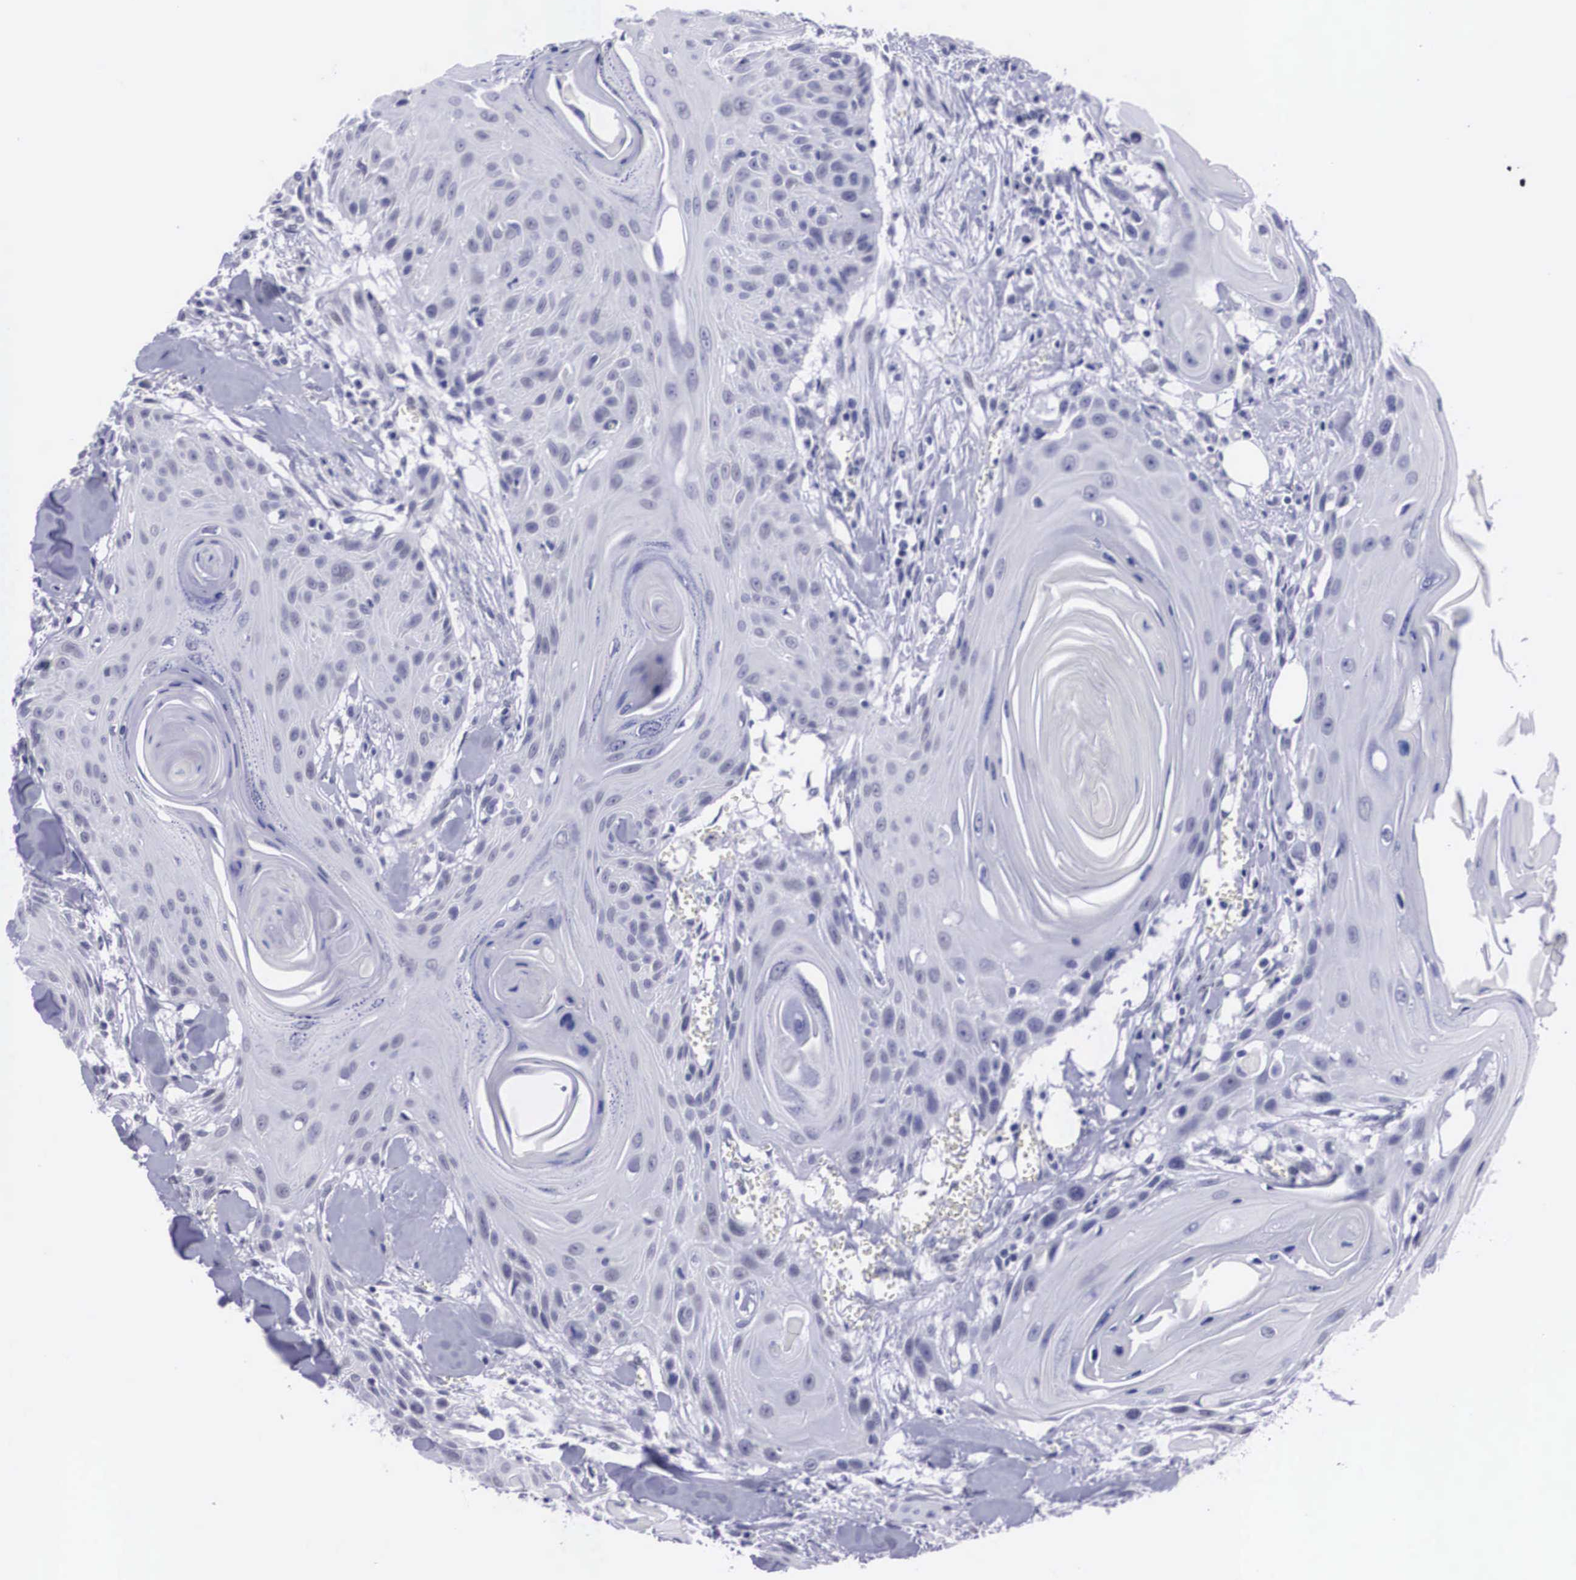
{"staining": {"intensity": "negative", "quantity": "none", "location": "none"}, "tissue": "head and neck cancer", "cell_type": "Tumor cells", "image_type": "cancer", "snomed": [{"axis": "morphology", "description": "Squamous cell carcinoma, NOS"}, {"axis": "morphology", "description": "Squamous cell carcinoma, metastatic, NOS"}, {"axis": "topography", "description": "Lymph node"}, {"axis": "topography", "description": "Salivary gland"}, {"axis": "topography", "description": "Head-Neck"}], "caption": "Micrograph shows no significant protein expression in tumor cells of metastatic squamous cell carcinoma (head and neck).", "gene": "C22orf31", "patient": {"sex": "female", "age": 74}}